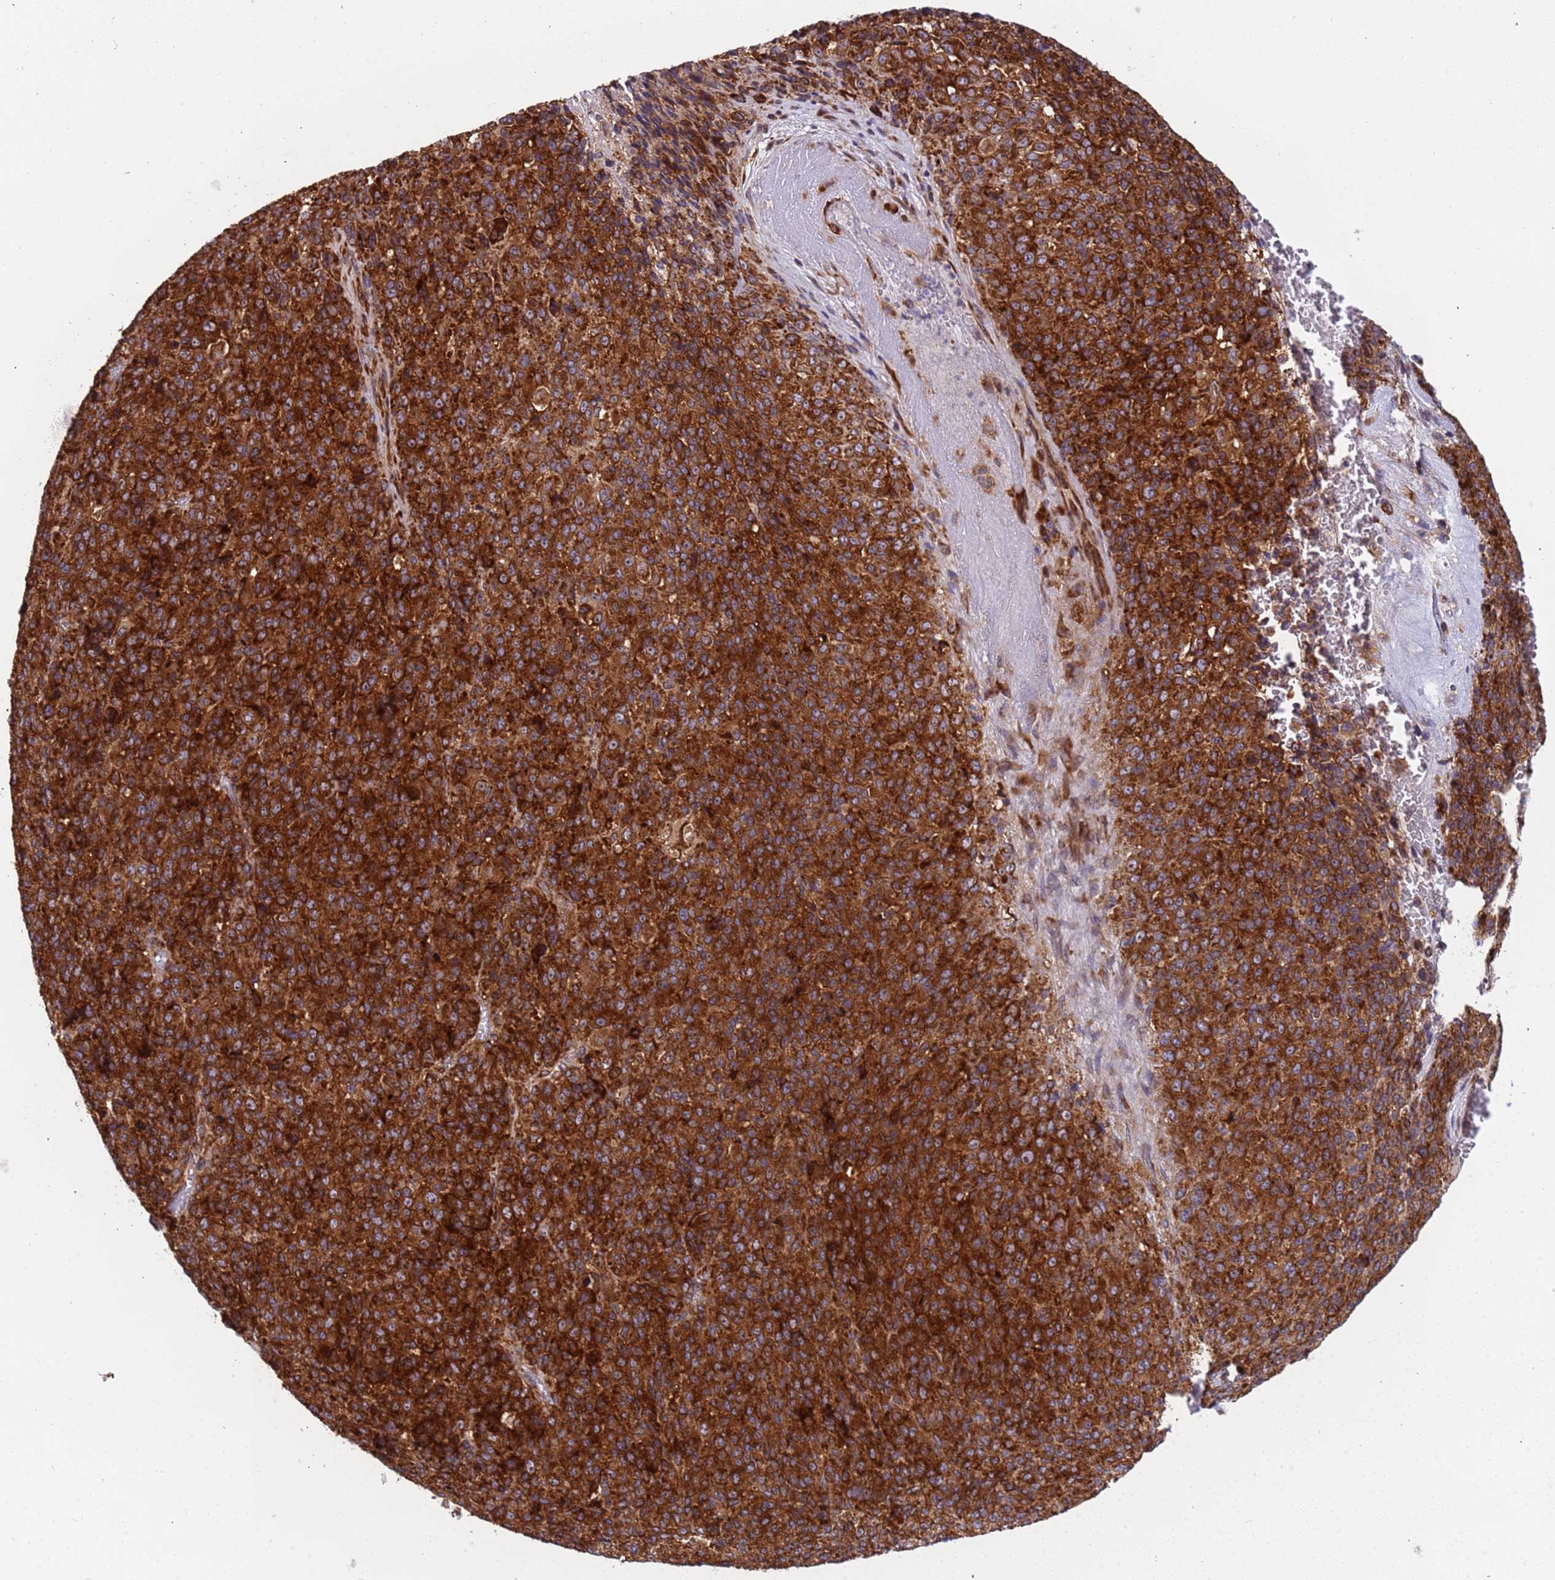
{"staining": {"intensity": "strong", "quantity": ">75%", "location": "cytoplasmic/membranous"}, "tissue": "melanoma", "cell_type": "Tumor cells", "image_type": "cancer", "snomed": [{"axis": "morphology", "description": "Malignant melanoma, Metastatic site"}, {"axis": "topography", "description": "Brain"}], "caption": "The micrograph displays staining of melanoma, revealing strong cytoplasmic/membranous protein staining (brown color) within tumor cells. Immunohistochemistry stains the protein in brown and the nuclei are stained blue.", "gene": "RPL36", "patient": {"sex": "female", "age": 56}}